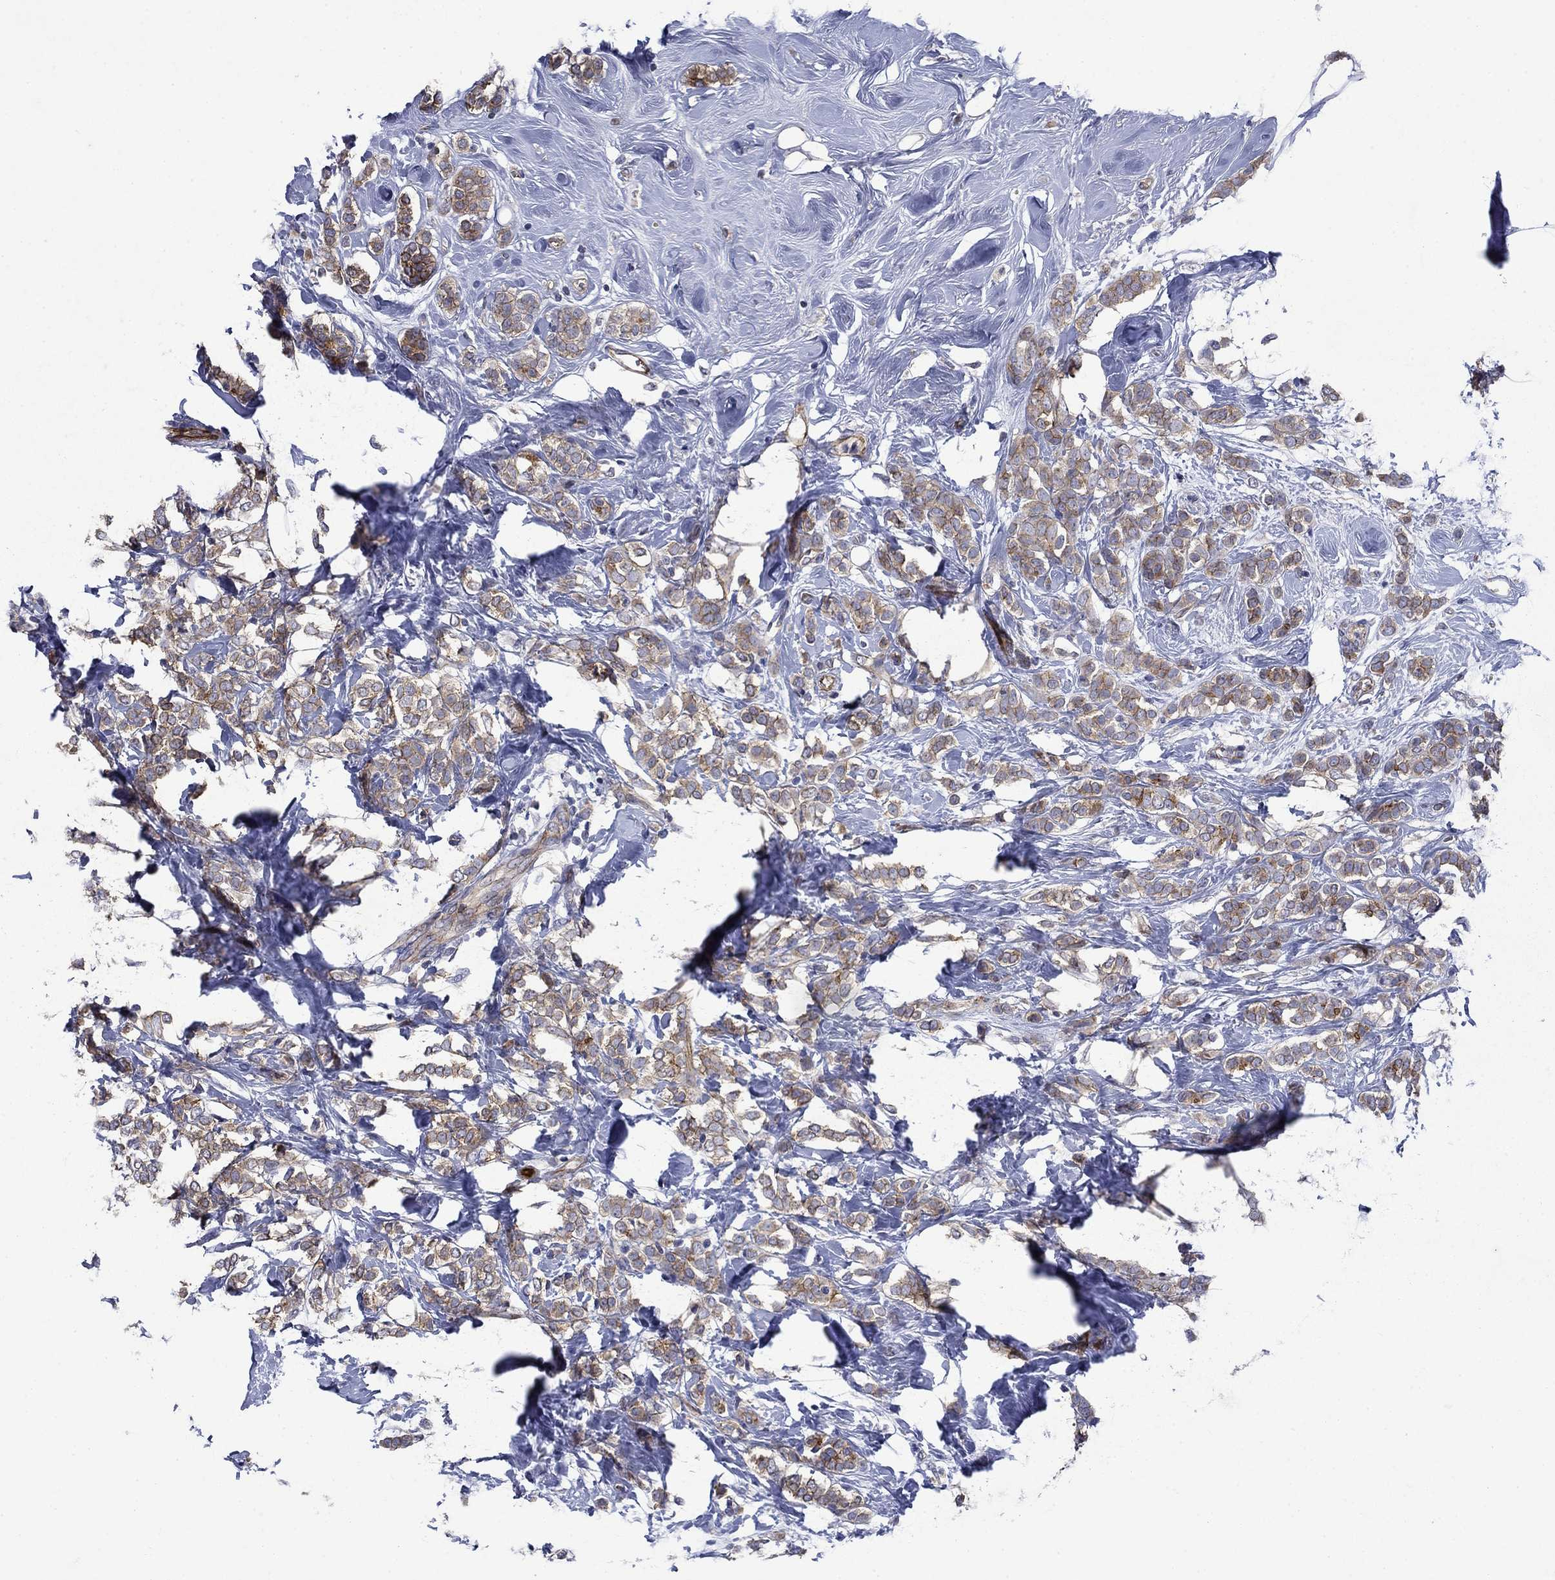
{"staining": {"intensity": "moderate", "quantity": ">75%", "location": "cytoplasmic/membranous"}, "tissue": "breast cancer", "cell_type": "Tumor cells", "image_type": "cancer", "snomed": [{"axis": "morphology", "description": "Lobular carcinoma"}, {"axis": "topography", "description": "Breast"}], "caption": "Brown immunohistochemical staining in breast cancer demonstrates moderate cytoplasmic/membranous expression in approximately >75% of tumor cells.", "gene": "SLC7A1", "patient": {"sex": "female", "age": 49}}